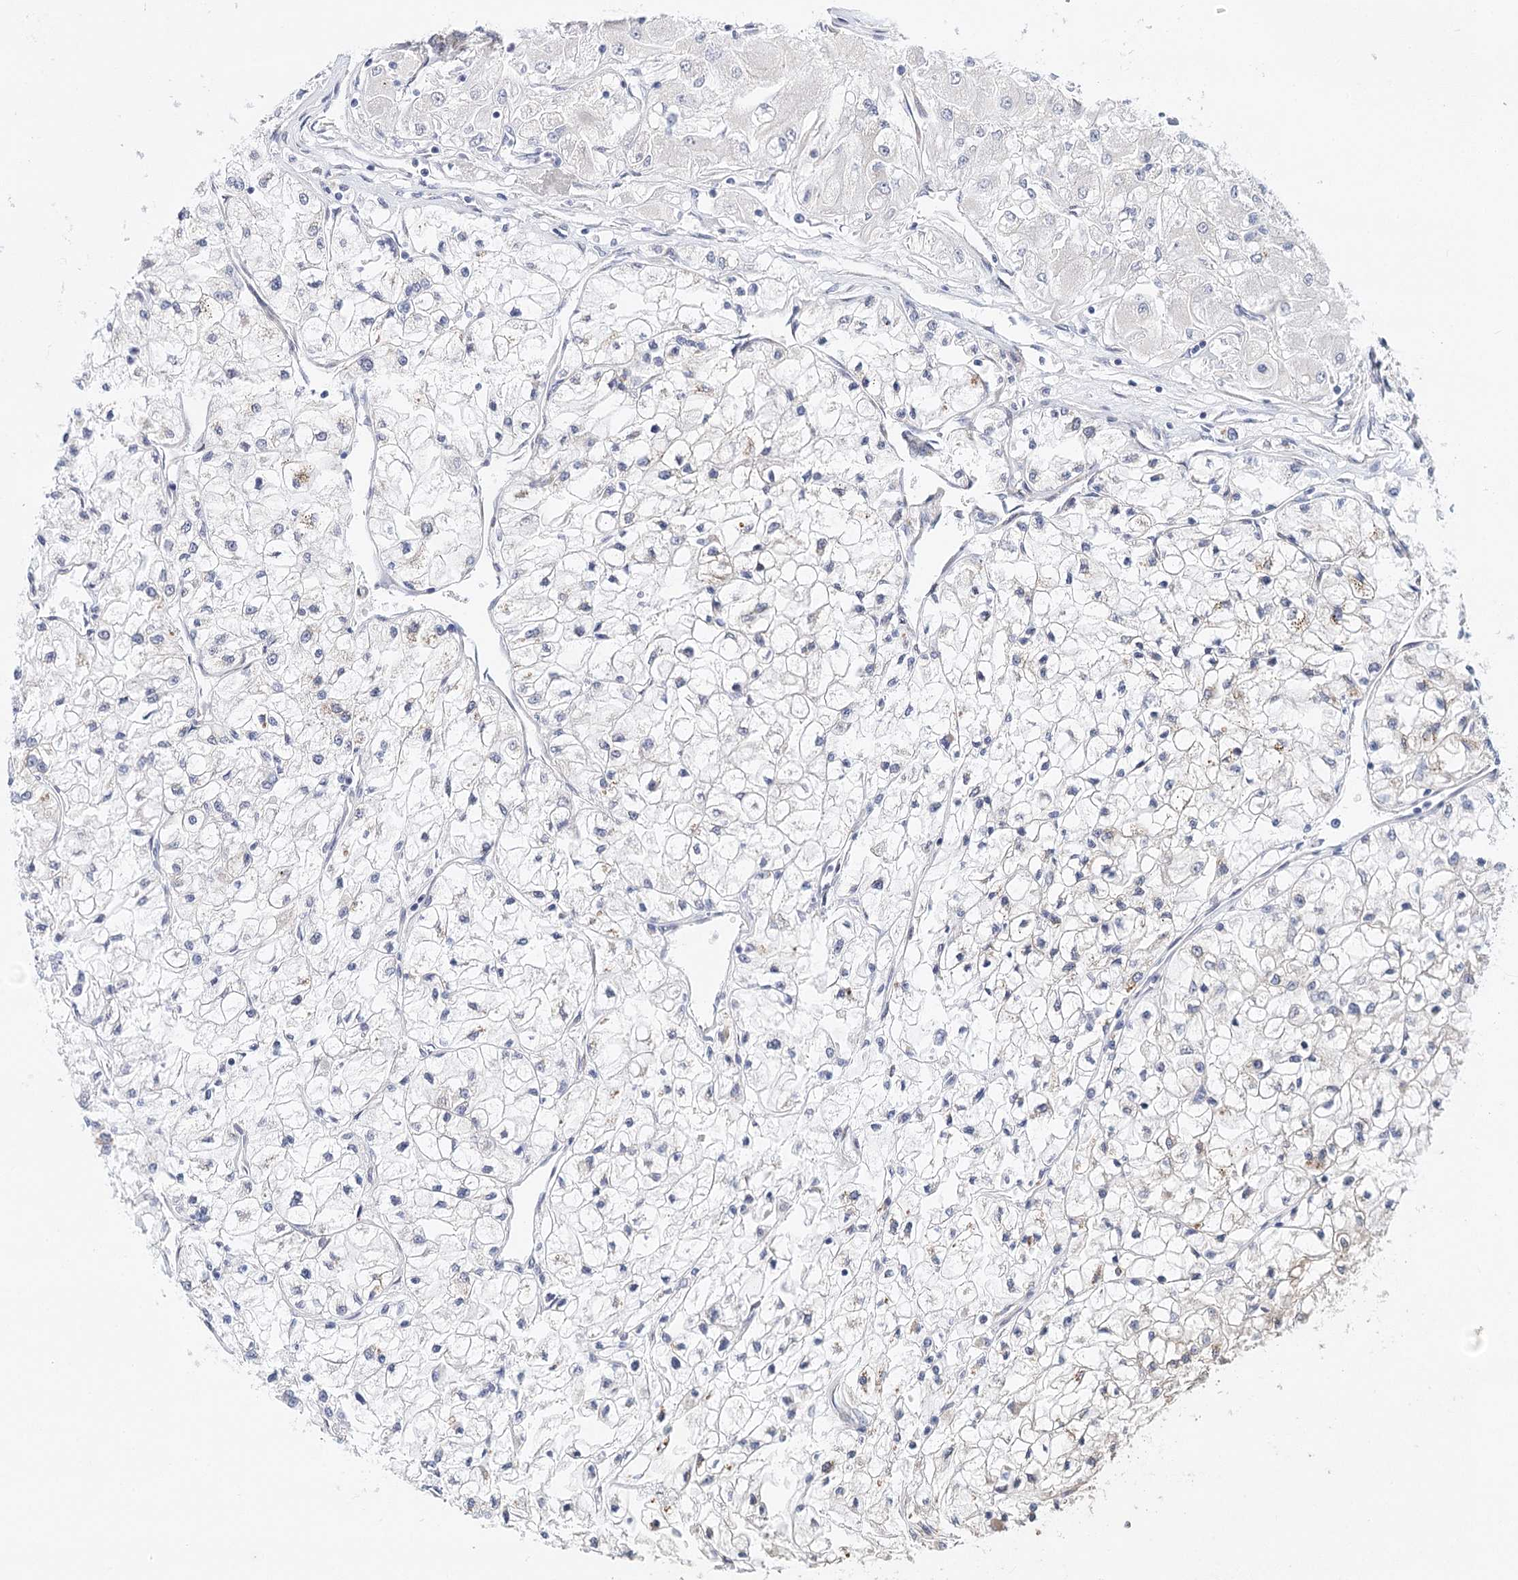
{"staining": {"intensity": "negative", "quantity": "none", "location": "none"}, "tissue": "renal cancer", "cell_type": "Tumor cells", "image_type": "cancer", "snomed": [{"axis": "morphology", "description": "Adenocarcinoma, NOS"}, {"axis": "topography", "description": "Kidney"}], "caption": "Immunohistochemical staining of human renal adenocarcinoma demonstrates no significant positivity in tumor cells.", "gene": "TEX12", "patient": {"sex": "male", "age": 80}}